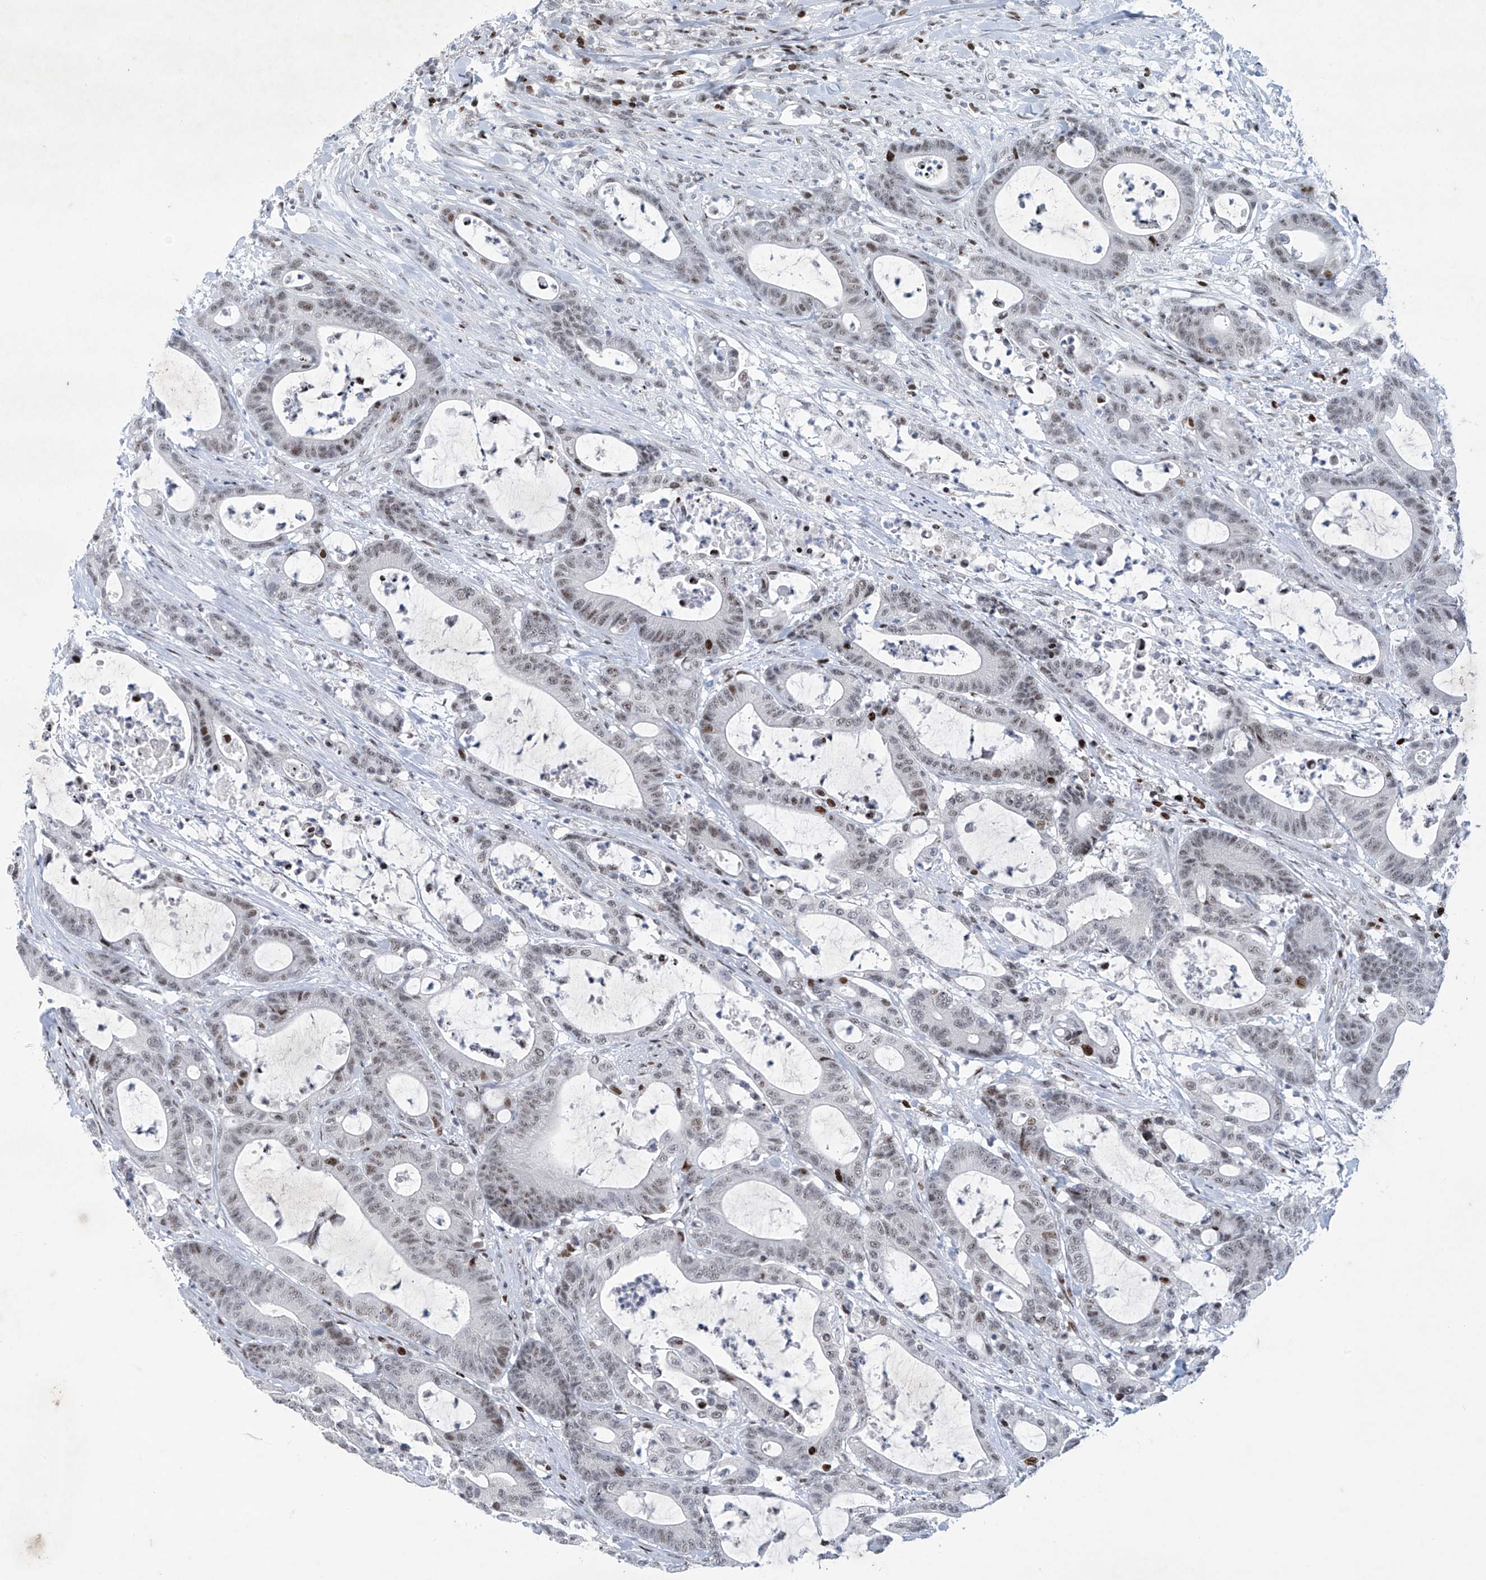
{"staining": {"intensity": "weak", "quantity": ">75%", "location": "nuclear"}, "tissue": "colorectal cancer", "cell_type": "Tumor cells", "image_type": "cancer", "snomed": [{"axis": "morphology", "description": "Adenocarcinoma, NOS"}, {"axis": "topography", "description": "Colon"}], "caption": "Colorectal adenocarcinoma tissue exhibits weak nuclear positivity in approximately >75% of tumor cells, visualized by immunohistochemistry. Nuclei are stained in blue.", "gene": "RFX7", "patient": {"sex": "female", "age": 84}}